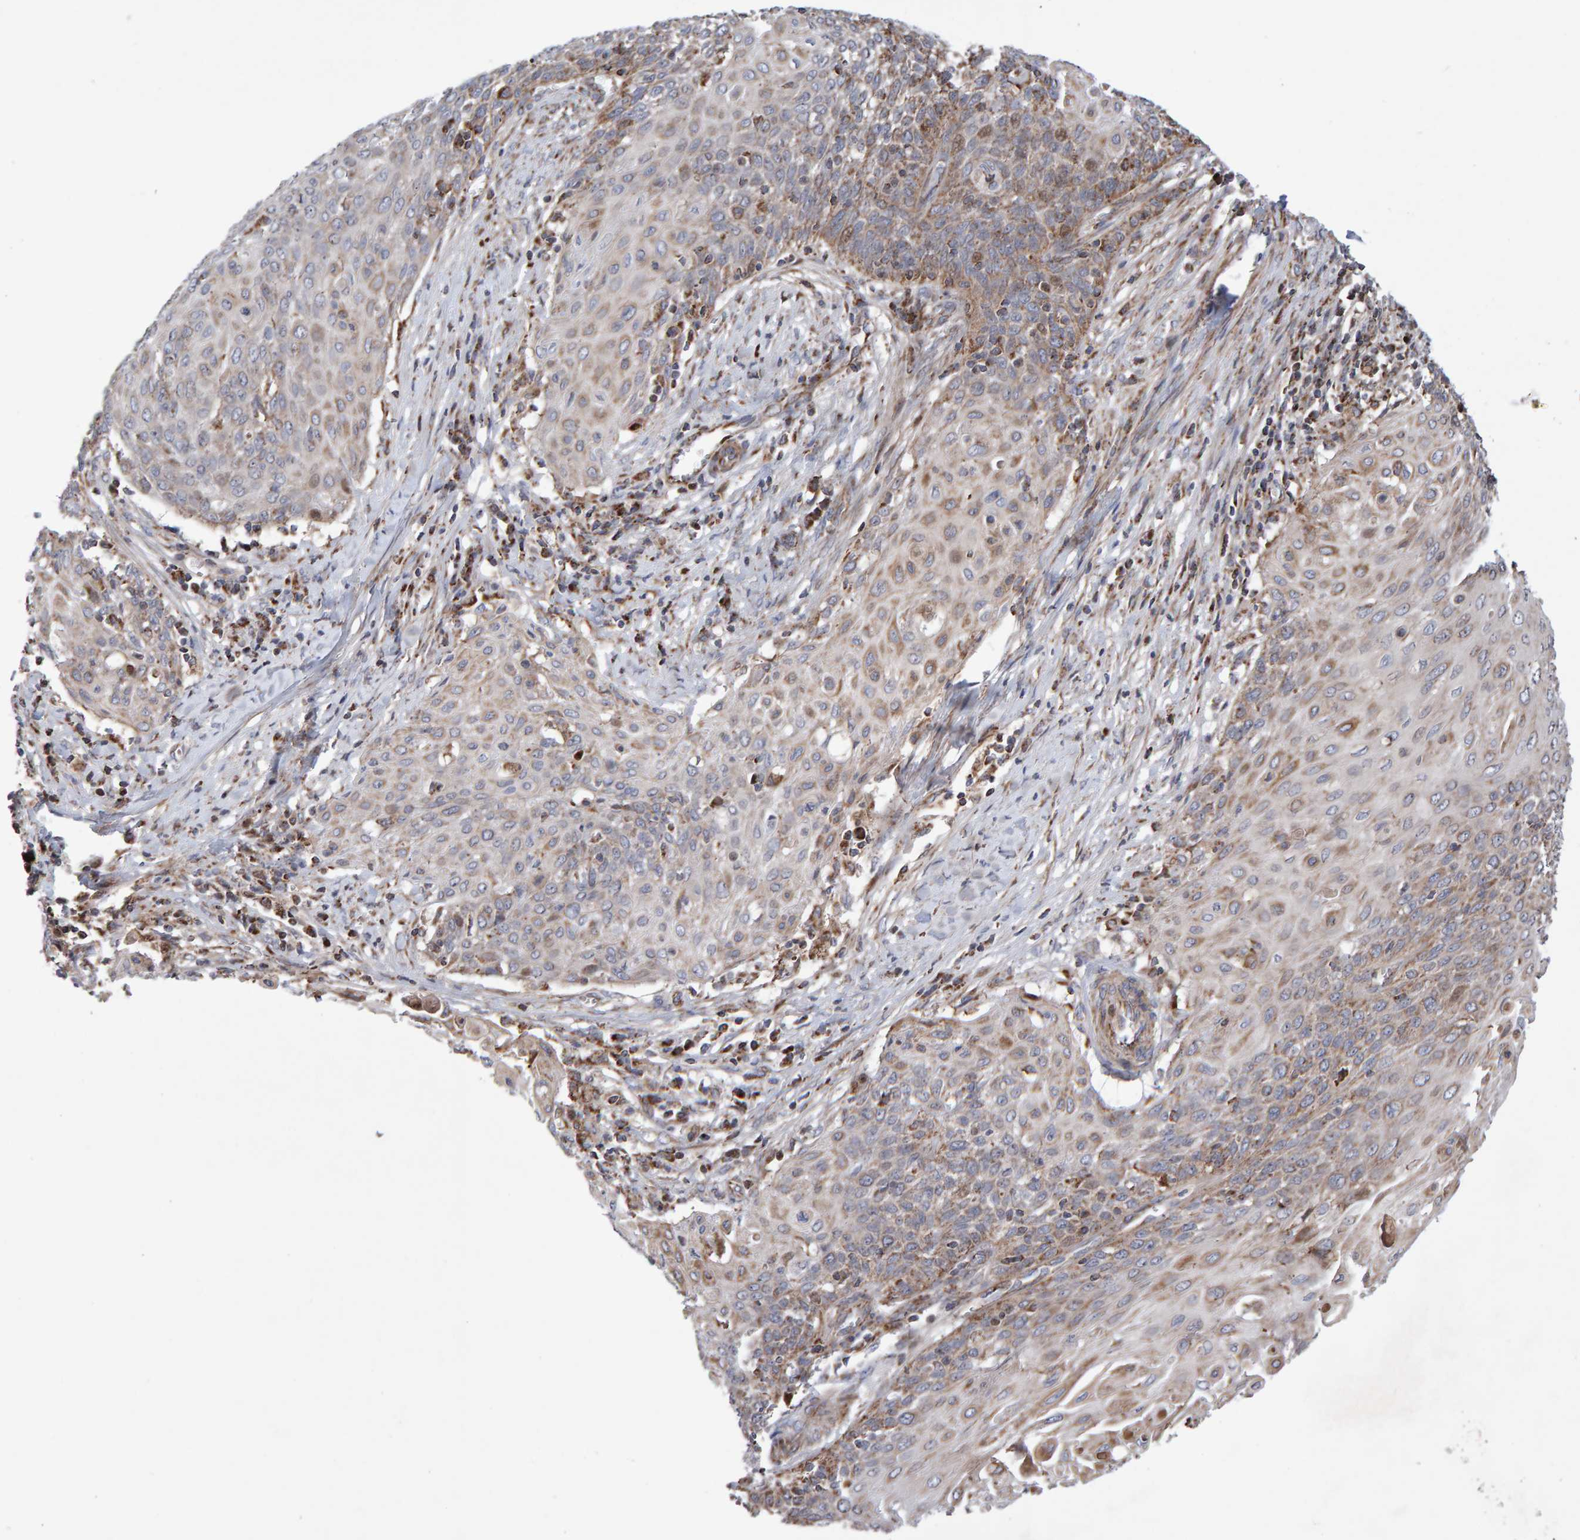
{"staining": {"intensity": "weak", "quantity": "25%-75%", "location": "cytoplasmic/membranous"}, "tissue": "cervical cancer", "cell_type": "Tumor cells", "image_type": "cancer", "snomed": [{"axis": "morphology", "description": "Squamous cell carcinoma, NOS"}, {"axis": "topography", "description": "Cervix"}], "caption": "A brown stain shows weak cytoplasmic/membranous staining of a protein in human cervical squamous cell carcinoma tumor cells. (Stains: DAB (3,3'-diaminobenzidine) in brown, nuclei in blue, Microscopy: brightfield microscopy at high magnification).", "gene": "PECR", "patient": {"sex": "female", "age": 39}}